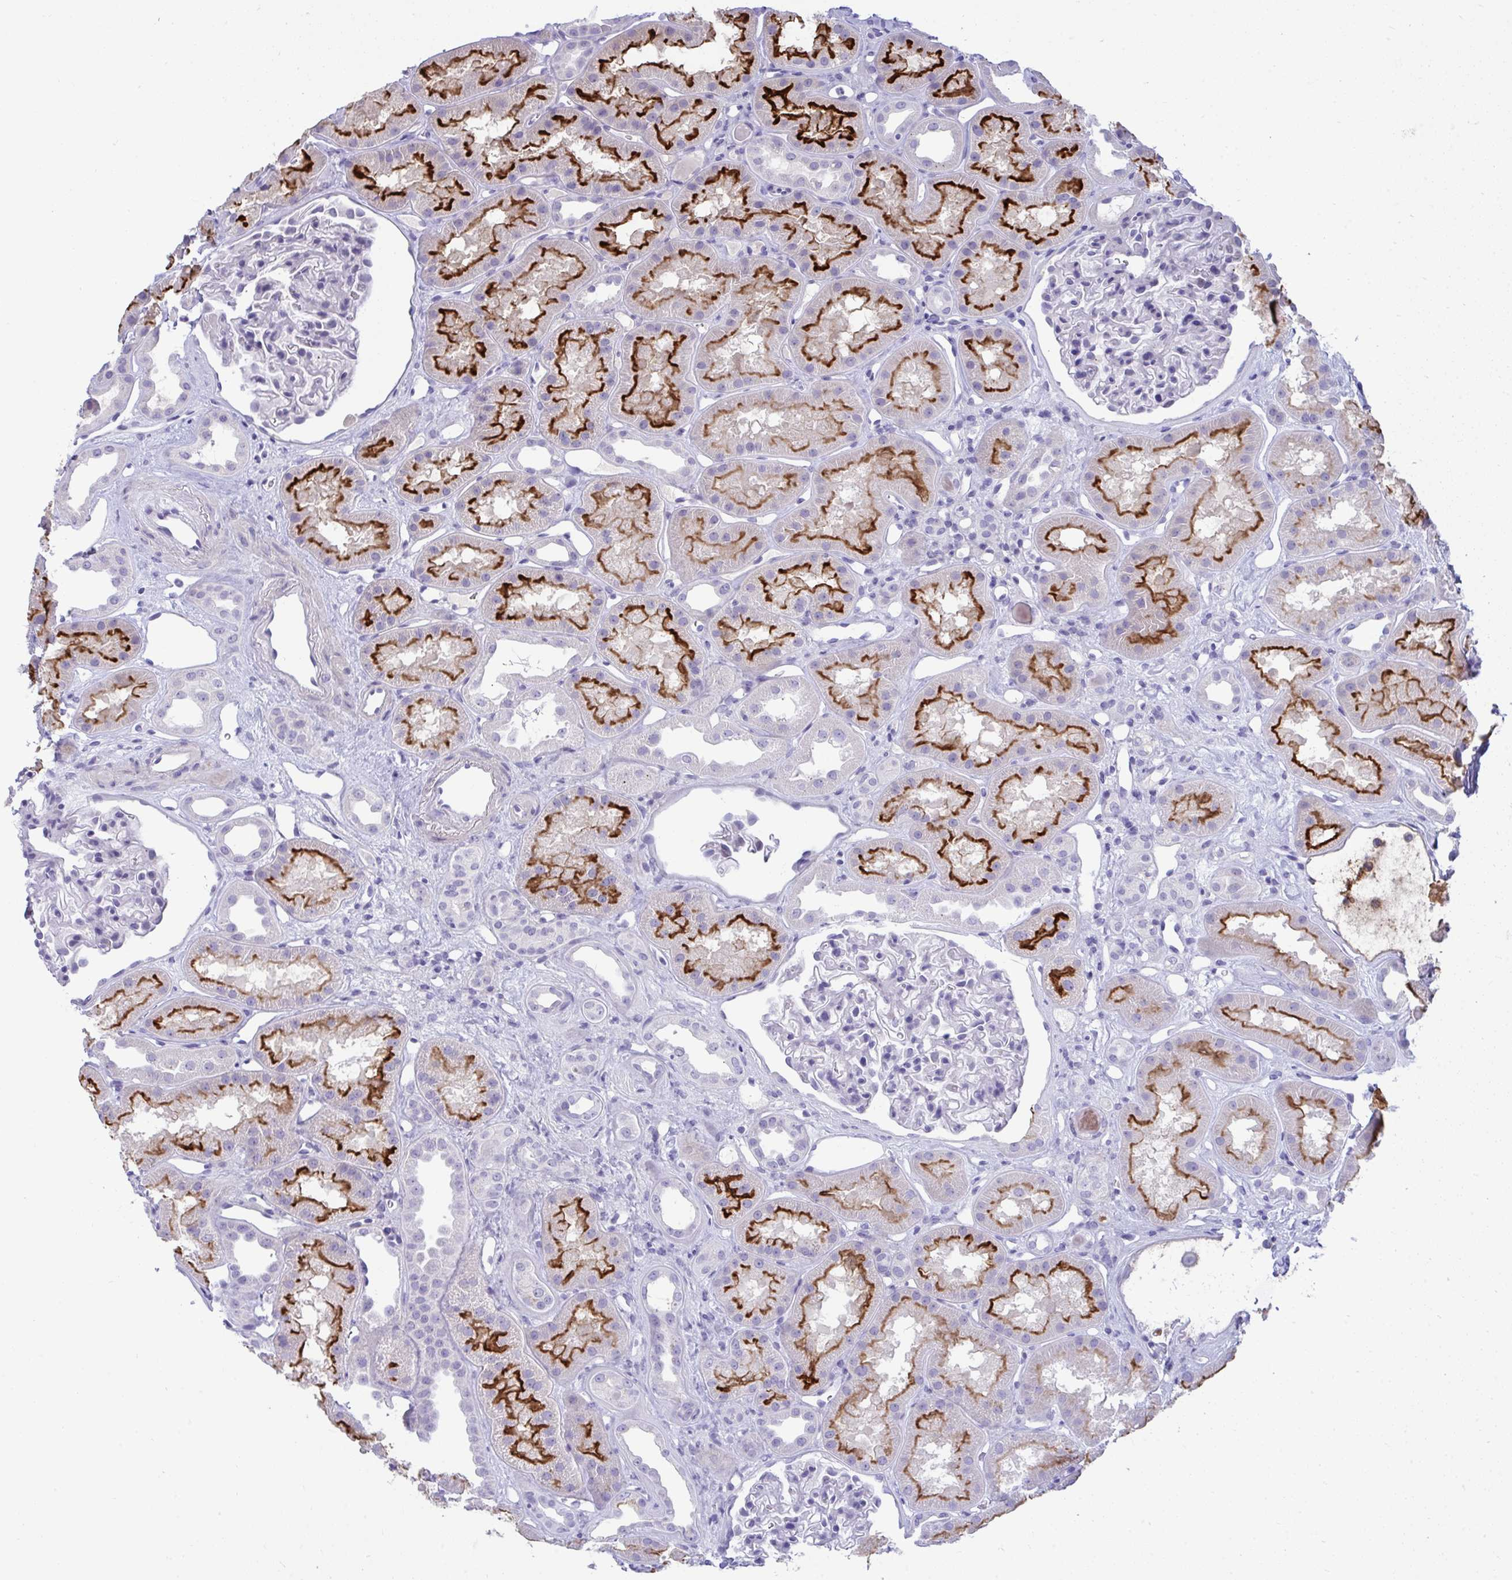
{"staining": {"intensity": "negative", "quantity": "none", "location": "none"}, "tissue": "kidney", "cell_type": "Cells in glomeruli", "image_type": "normal", "snomed": [{"axis": "morphology", "description": "Normal tissue, NOS"}, {"axis": "topography", "description": "Kidney"}], "caption": "Kidney stained for a protein using immunohistochemistry (IHC) demonstrates no staining cells in glomeruli.", "gene": "PIGZ", "patient": {"sex": "male", "age": 61}}